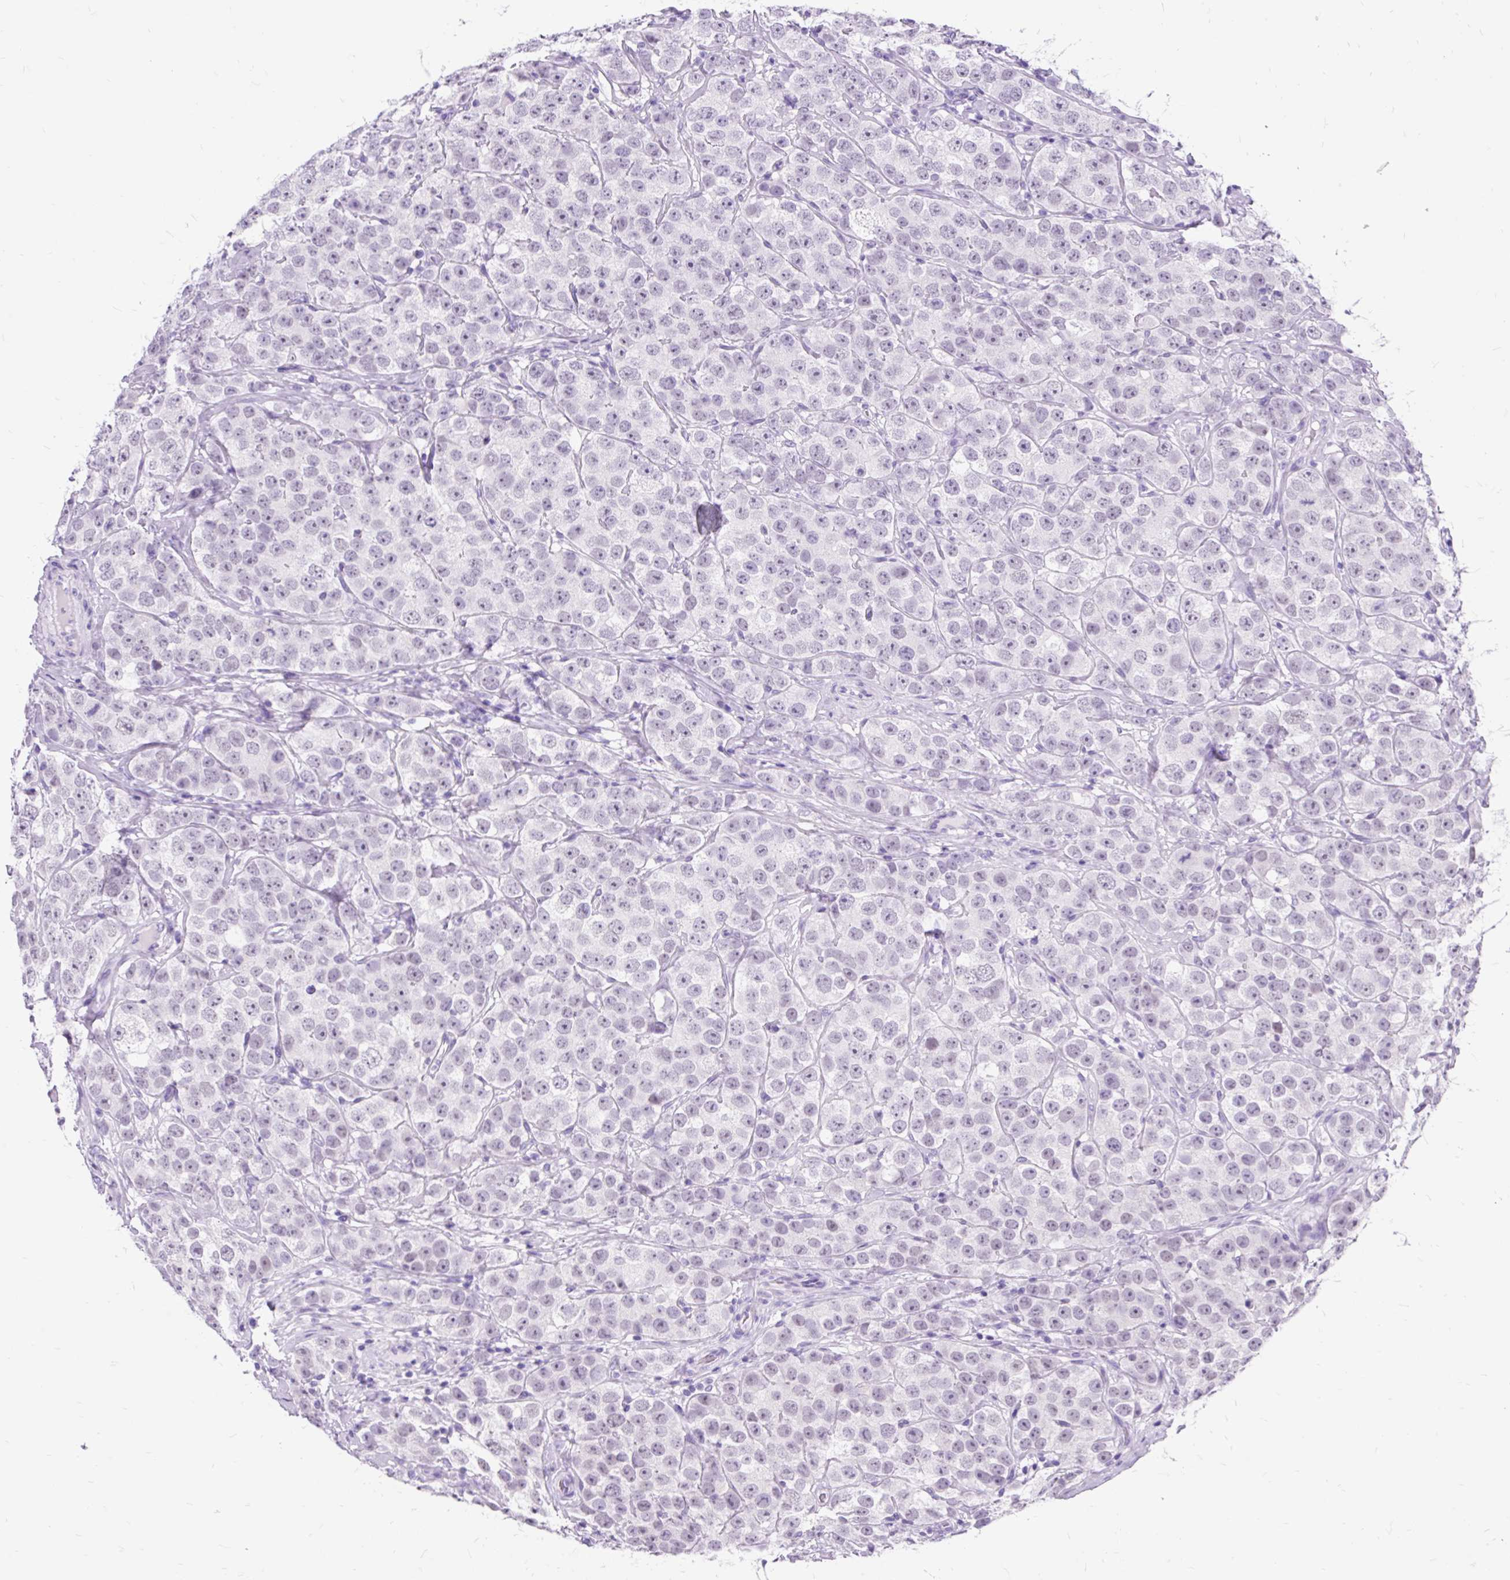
{"staining": {"intensity": "negative", "quantity": "none", "location": "none"}, "tissue": "testis cancer", "cell_type": "Tumor cells", "image_type": "cancer", "snomed": [{"axis": "morphology", "description": "Seminoma, NOS"}, {"axis": "topography", "description": "Testis"}], "caption": "Micrograph shows no significant protein positivity in tumor cells of seminoma (testis).", "gene": "SCGB1A1", "patient": {"sex": "male", "age": 28}}